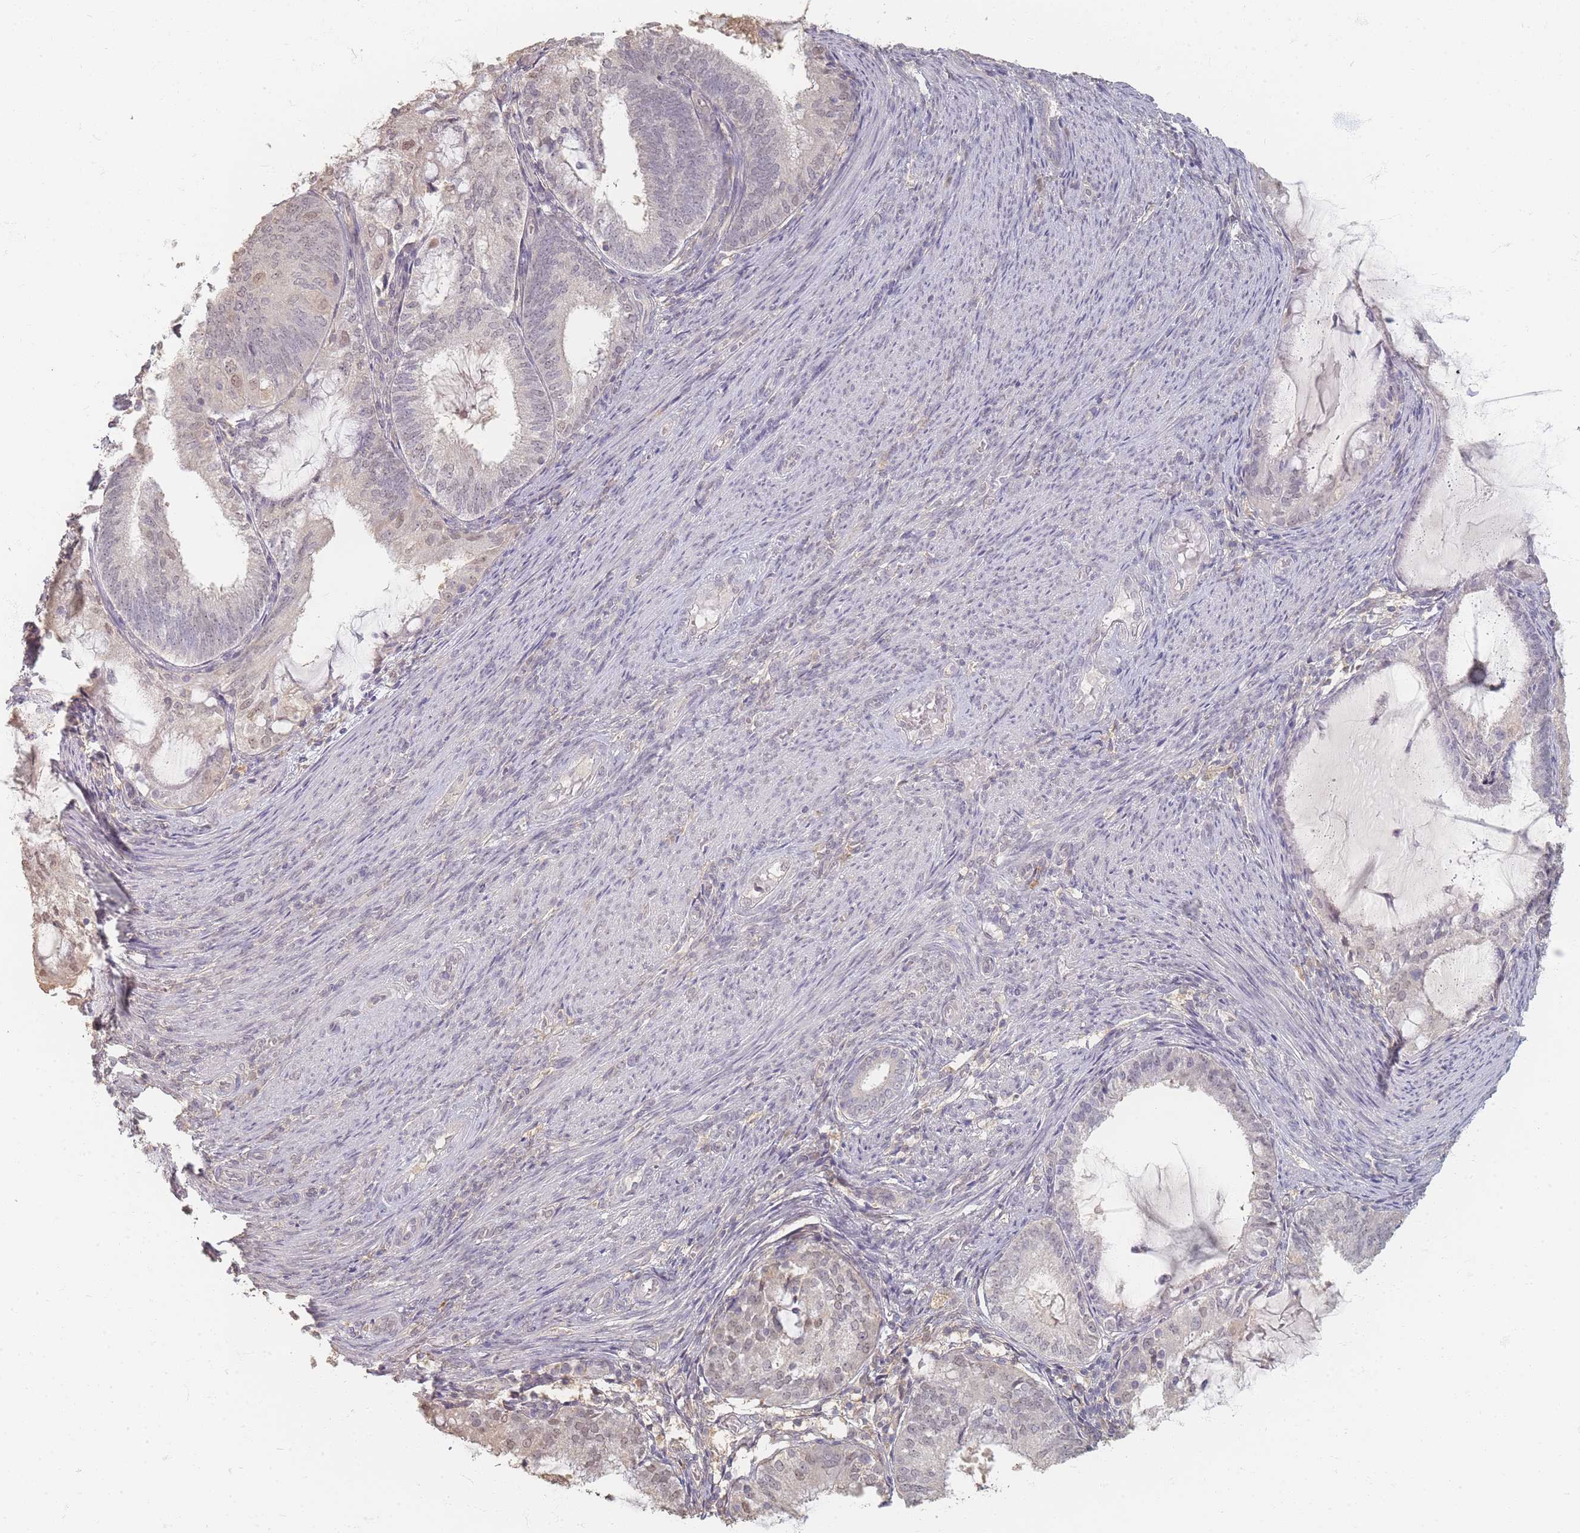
{"staining": {"intensity": "weak", "quantity": "<25%", "location": "nuclear"}, "tissue": "endometrial cancer", "cell_type": "Tumor cells", "image_type": "cancer", "snomed": [{"axis": "morphology", "description": "Adenocarcinoma, NOS"}, {"axis": "topography", "description": "Endometrium"}], "caption": "Immunohistochemistry (IHC) micrograph of adenocarcinoma (endometrial) stained for a protein (brown), which demonstrates no positivity in tumor cells. (DAB (3,3'-diaminobenzidine) immunohistochemistry (IHC), high magnification).", "gene": "RFTN1", "patient": {"sex": "female", "age": 81}}